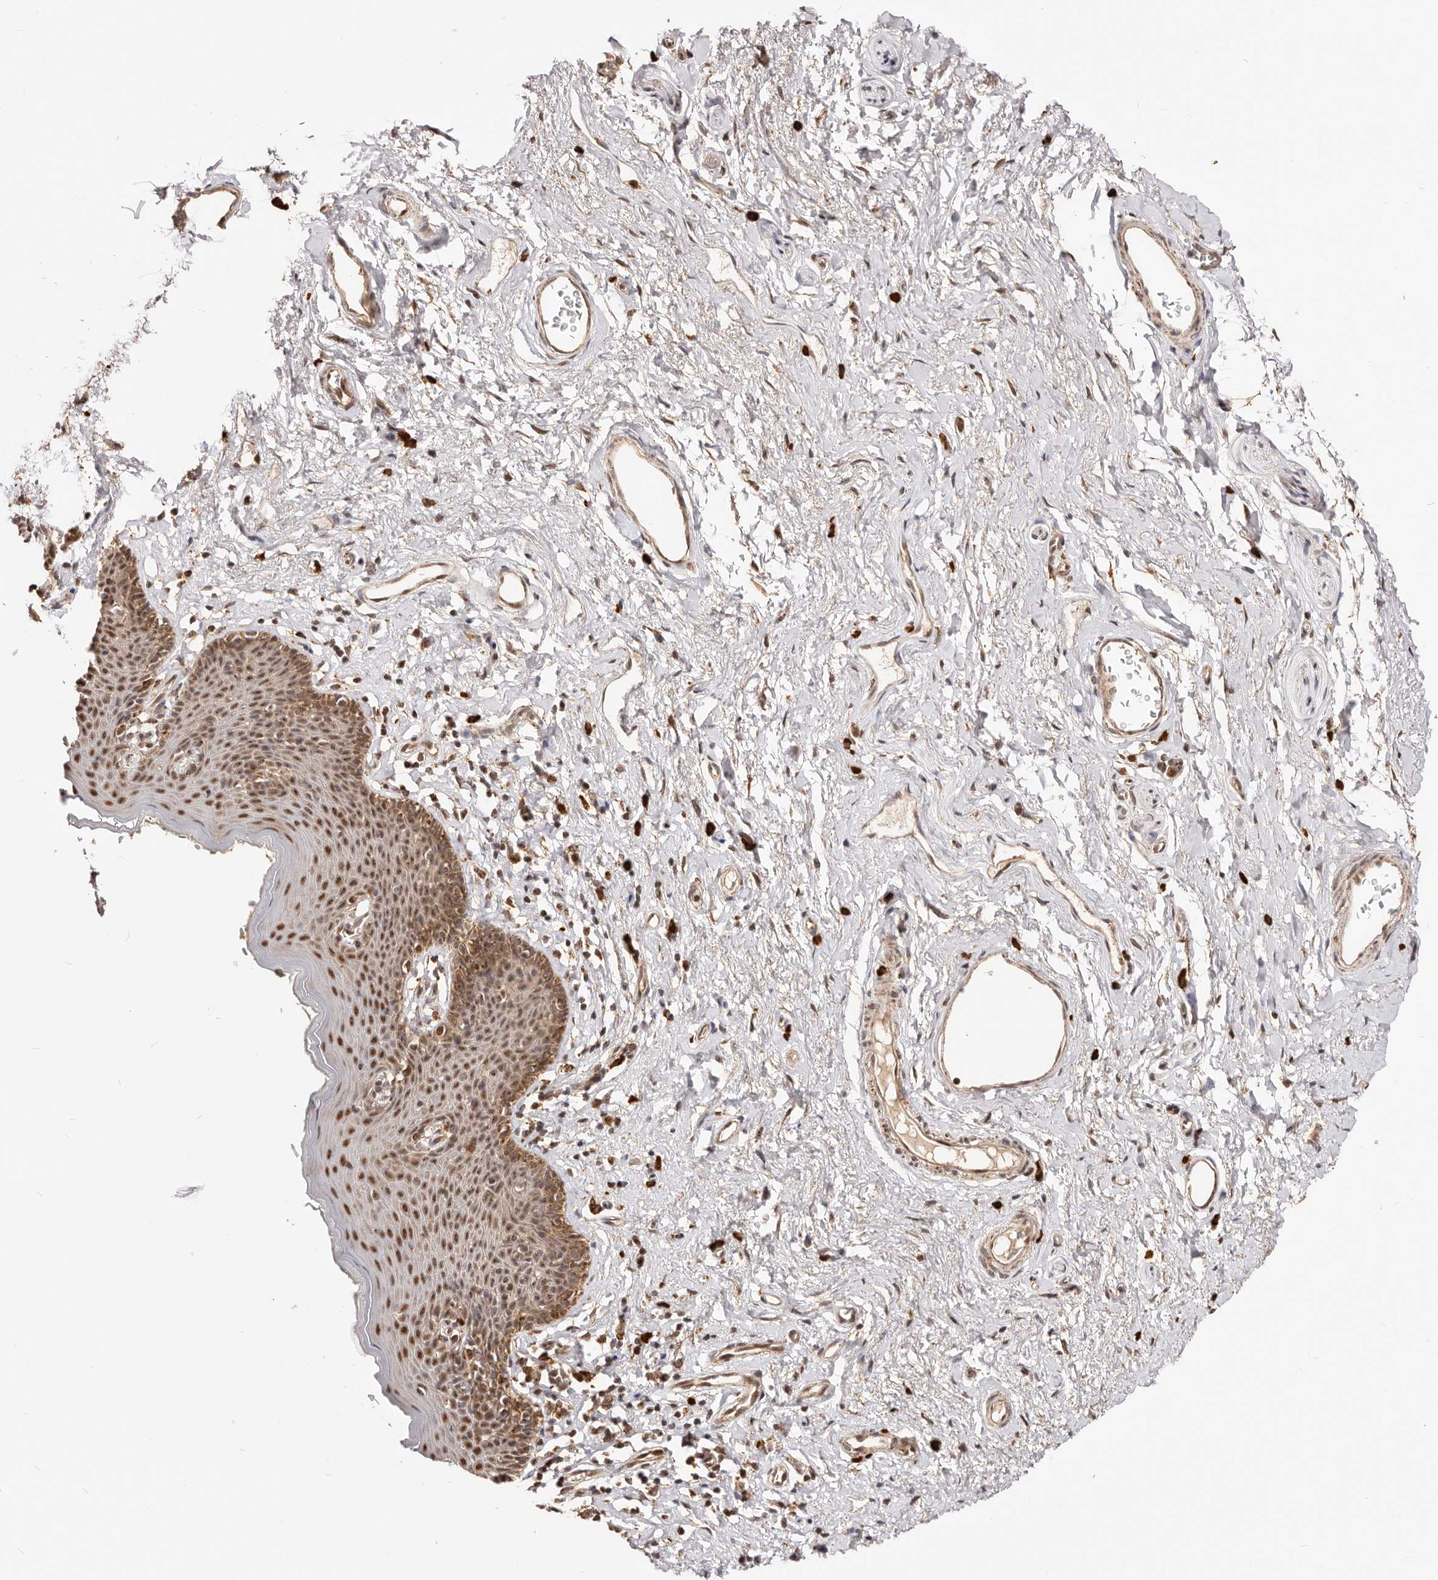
{"staining": {"intensity": "strong", "quantity": ">75%", "location": "nuclear"}, "tissue": "skin", "cell_type": "Epidermal cells", "image_type": "normal", "snomed": [{"axis": "morphology", "description": "Normal tissue, NOS"}, {"axis": "topography", "description": "Vulva"}], "caption": "This histopathology image reveals IHC staining of normal human skin, with high strong nuclear staining in approximately >75% of epidermal cells.", "gene": "SEC14L1", "patient": {"sex": "female", "age": 66}}